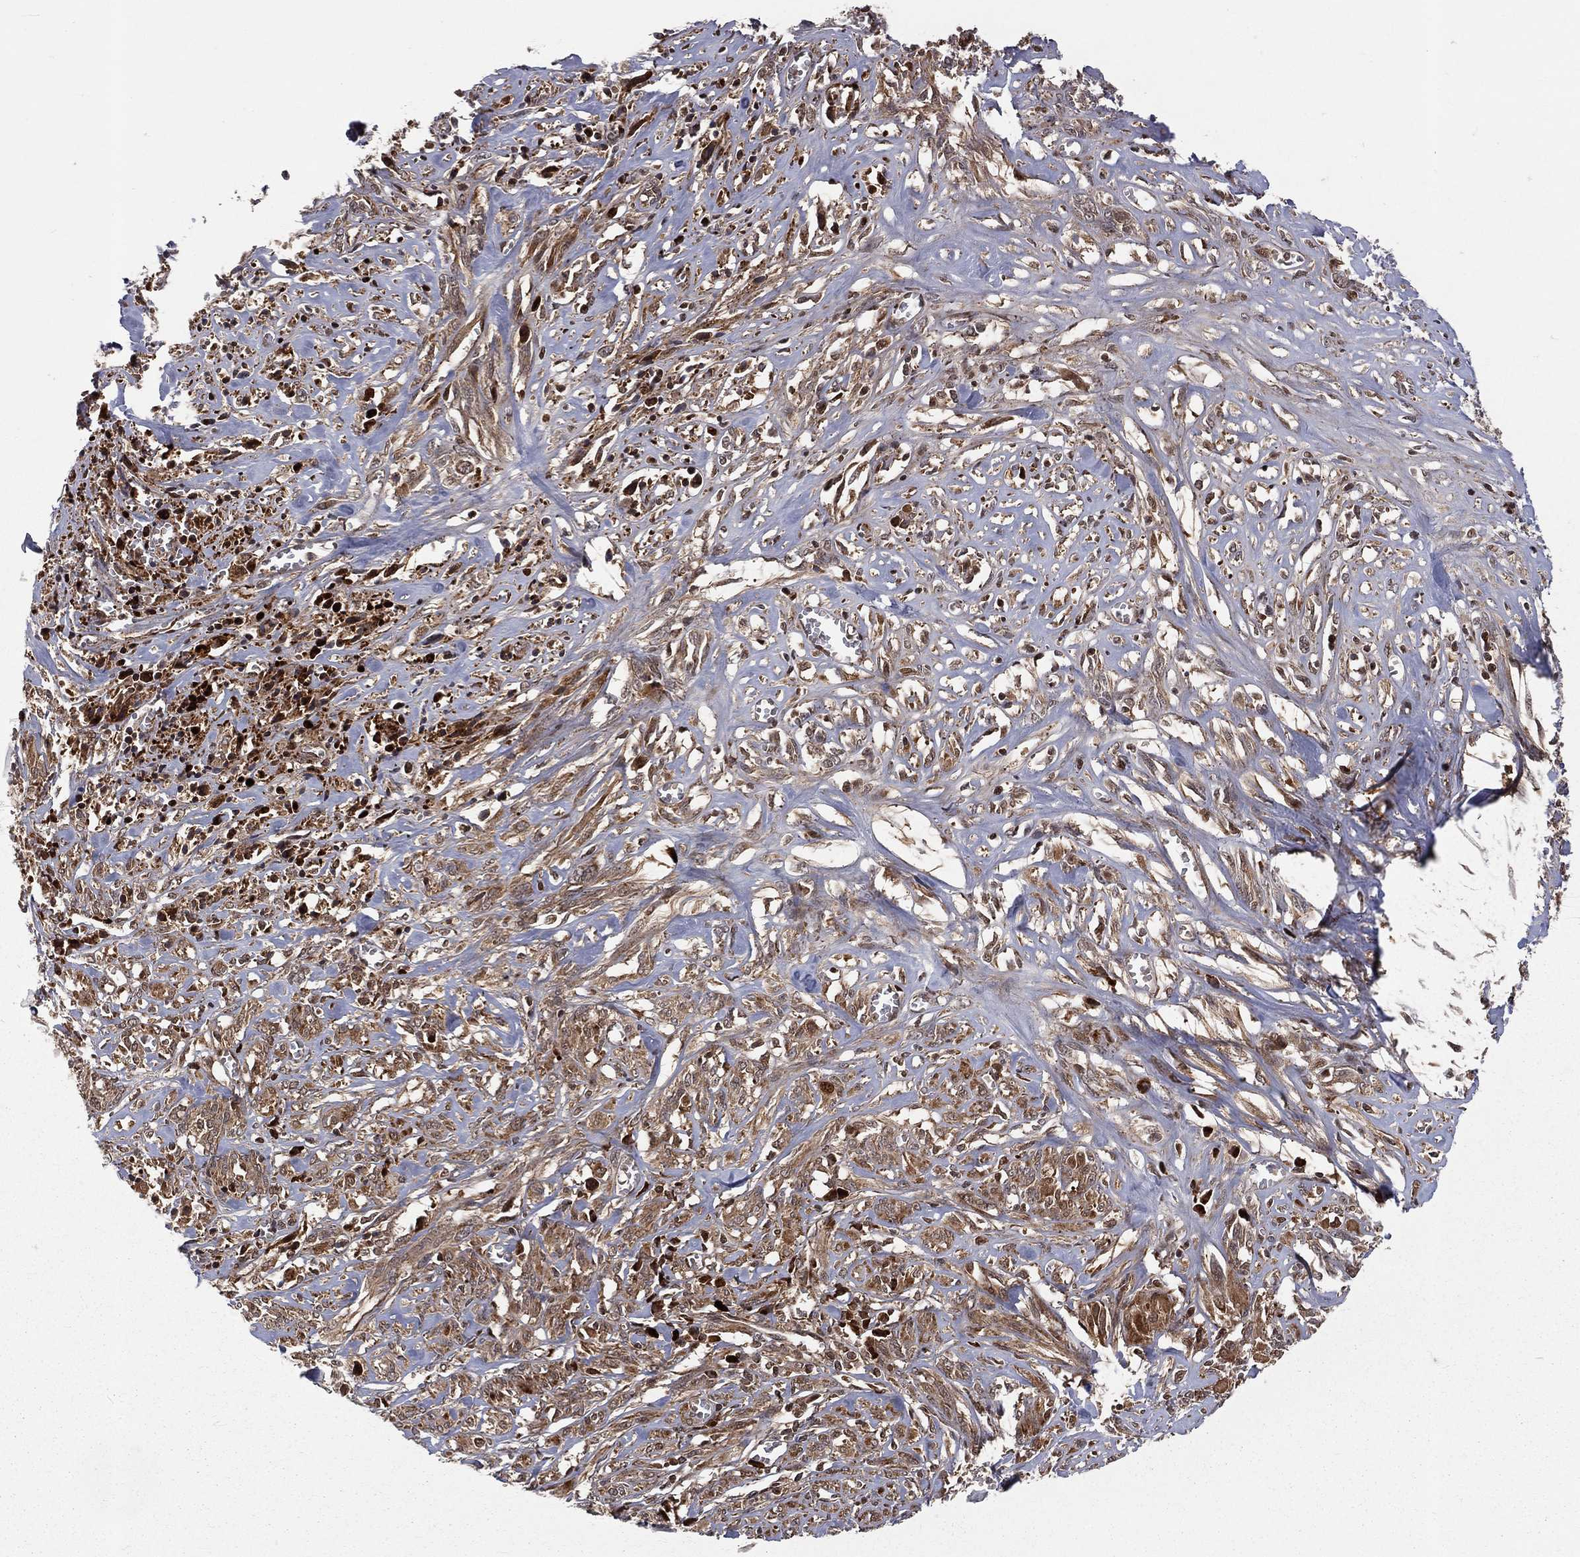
{"staining": {"intensity": "moderate", "quantity": ">75%", "location": "cytoplasmic/membranous"}, "tissue": "melanoma", "cell_type": "Tumor cells", "image_type": "cancer", "snomed": [{"axis": "morphology", "description": "Malignant melanoma, NOS"}, {"axis": "topography", "description": "Skin"}], "caption": "Protein staining reveals moderate cytoplasmic/membranous expression in about >75% of tumor cells in melanoma.", "gene": "MDM2", "patient": {"sex": "female", "age": 91}}